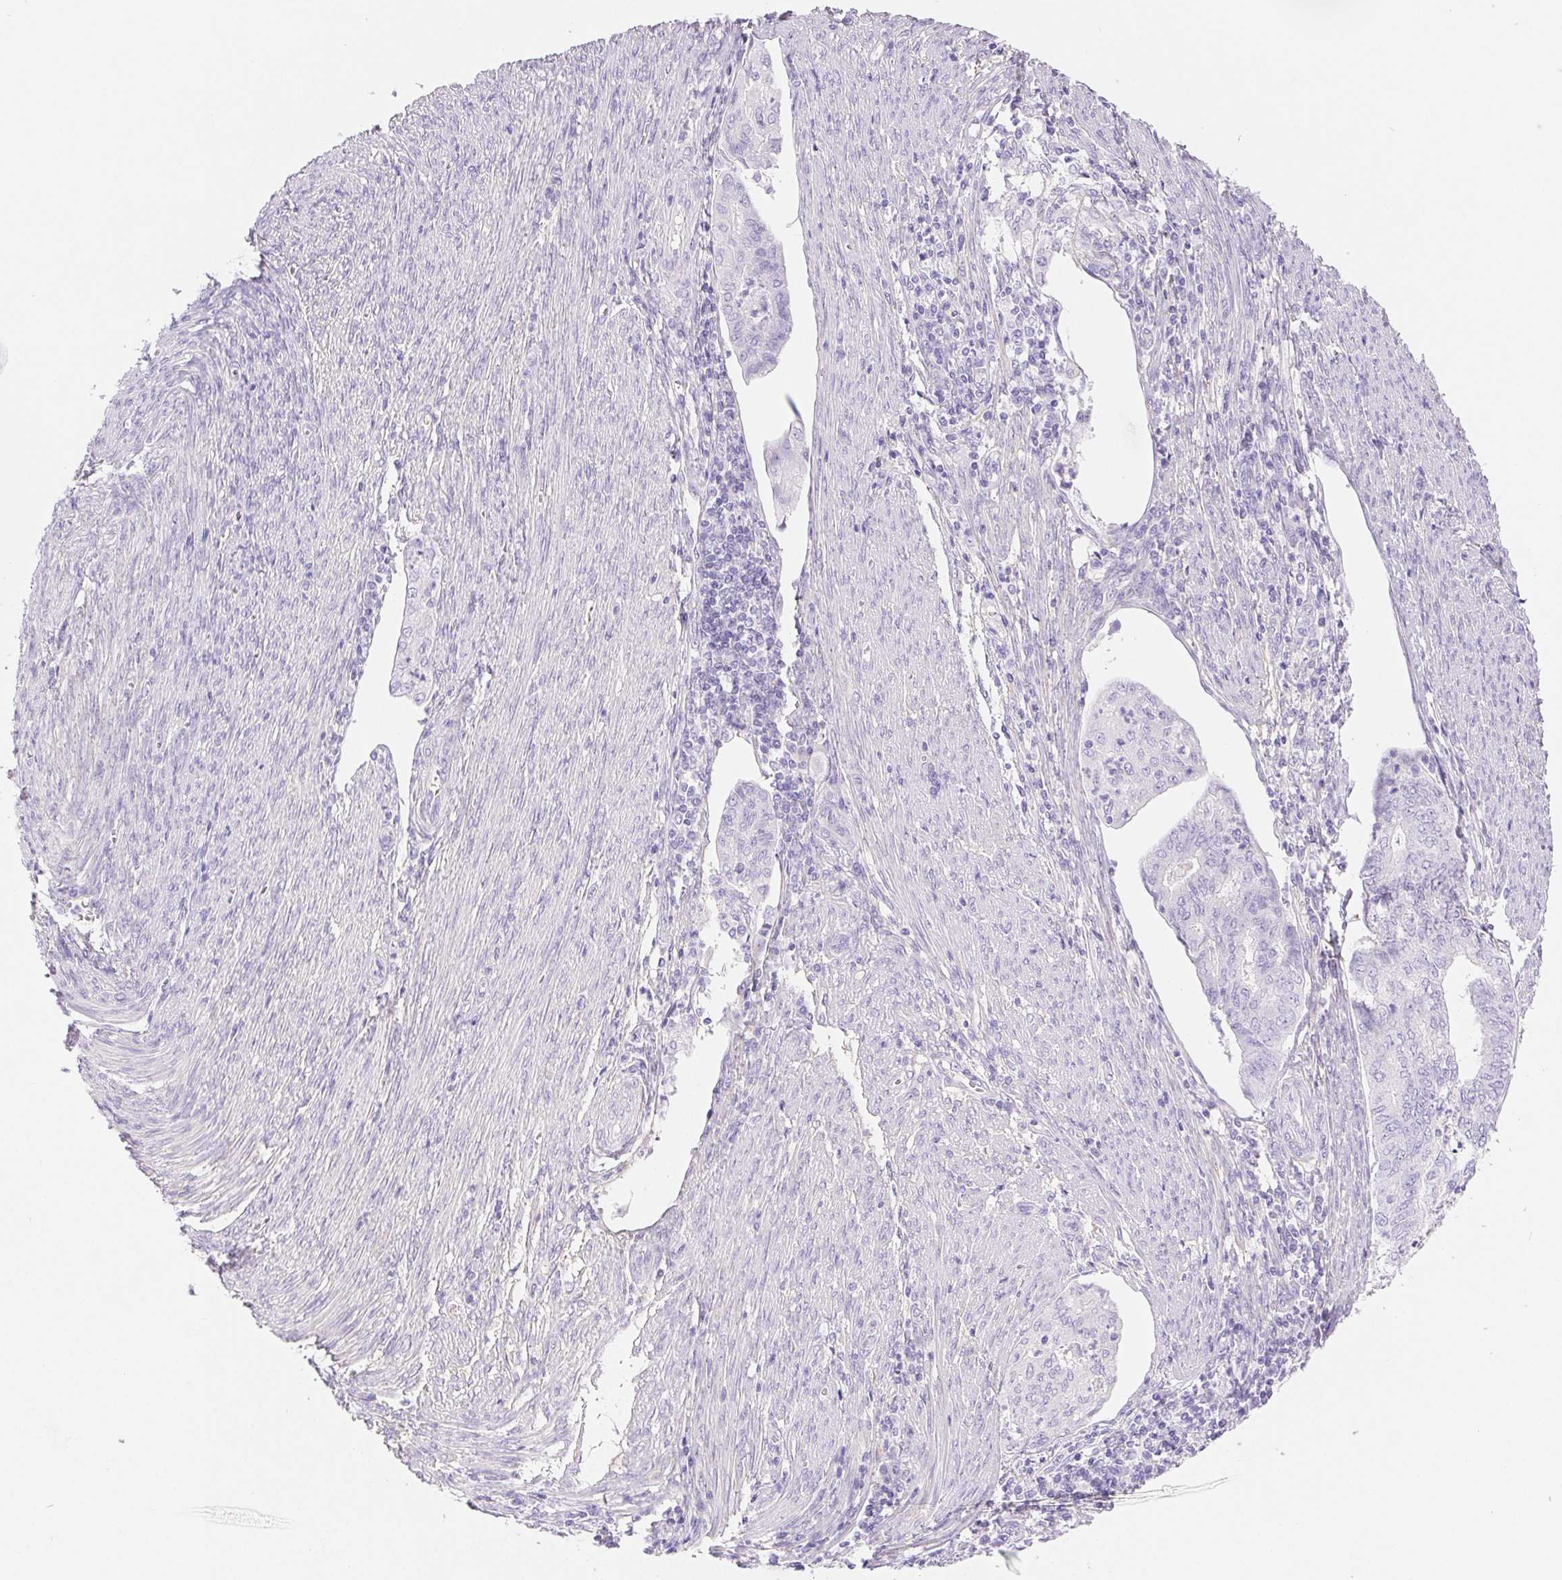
{"staining": {"intensity": "negative", "quantity": "none", "location": "none"}, "tissue": "endometrial cancer", "cell_type": "Tumor cells", "image_type": "cancer", "snomed": [{"axis": "morphology", "description": "Adenocarcinoma, NOS"}, {"axis": "topography", "description": "Endometrium"}], "caption": "Tumor cells are negative for protein expression in human endometrial cancer (adenocarcinoma).", "gene": "PNLIP", "patient": {"sex": "female", "age": 79}}